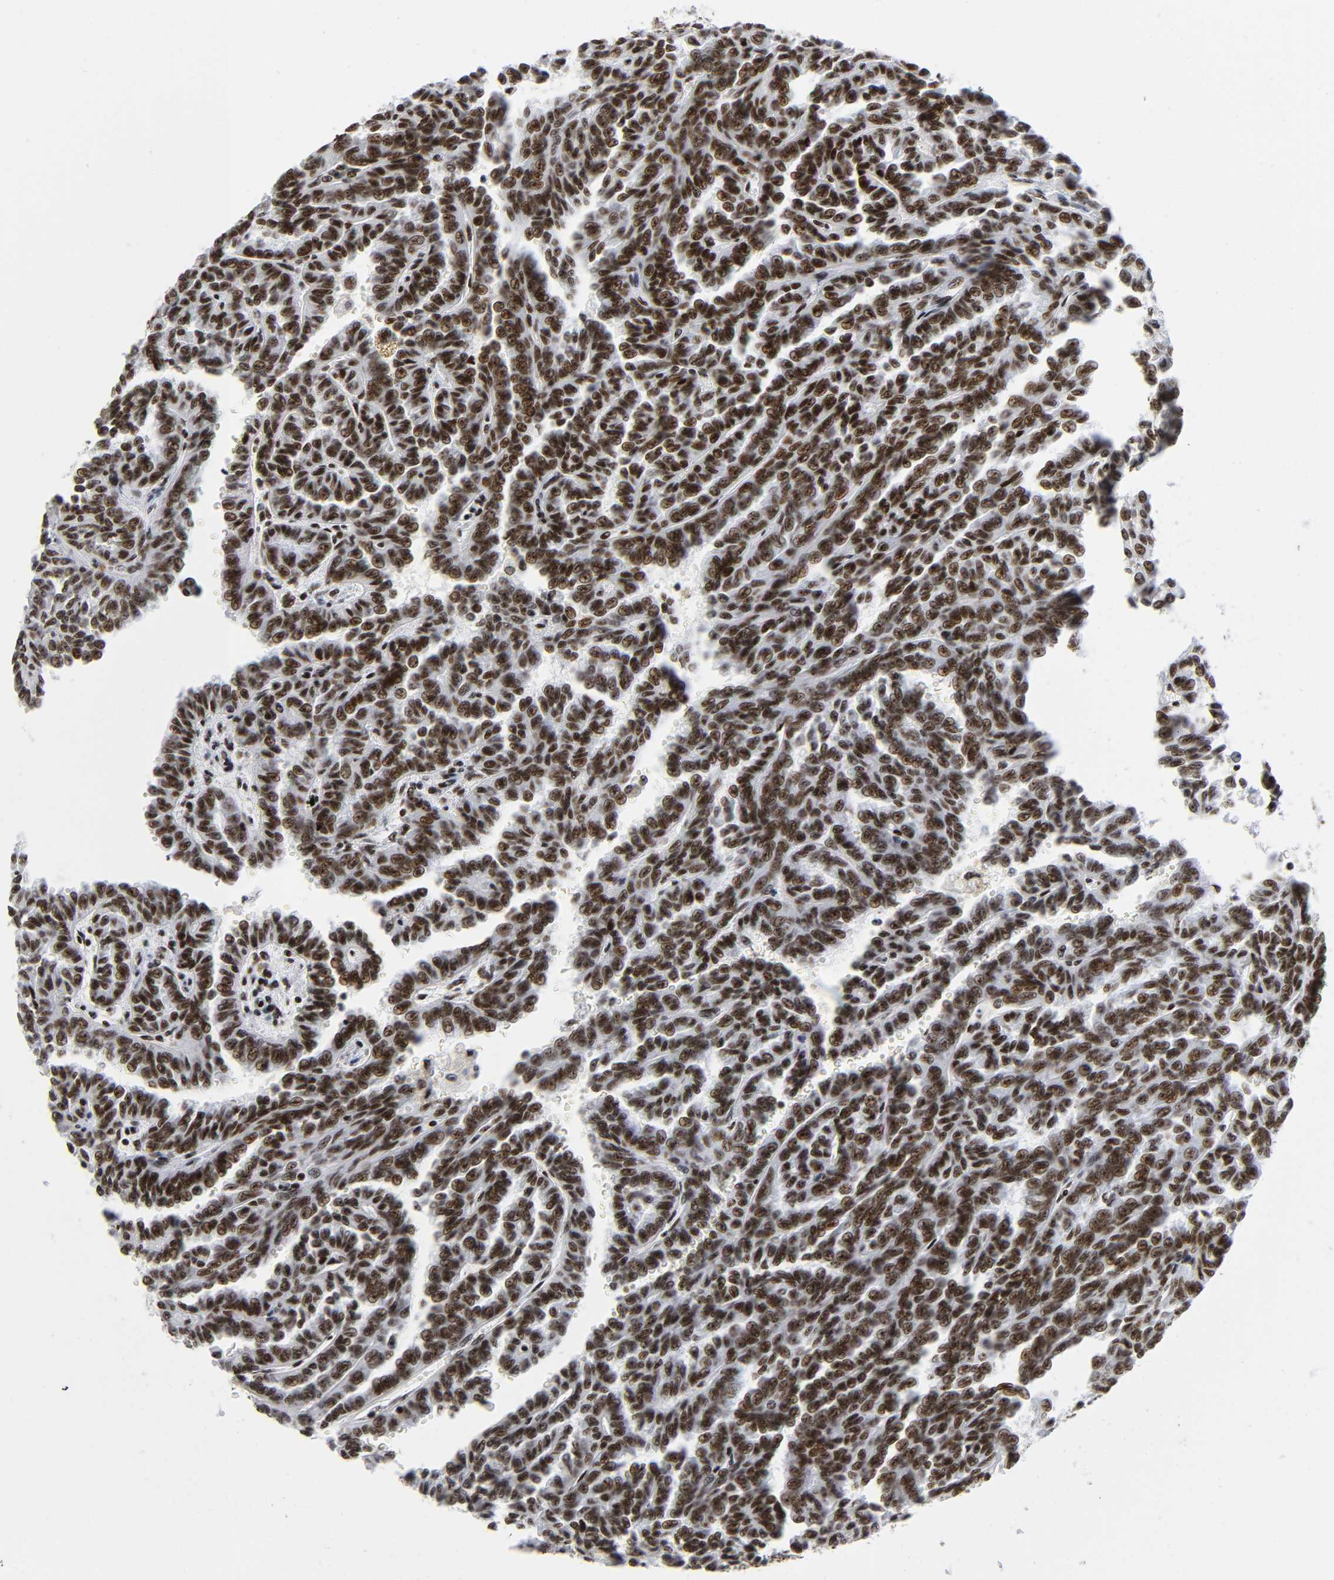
{"staining": {"intensity": "strong", "quantity": ">75%", "location": "nuclear"}, "tissue": "renal cancer", "cell_type": "Tumor cells", "image_type": "cancer", "snomed": [{"axis": "morphology", "description": "Inflammation, NOS"}, {"axis": "morphology", "description": "Adenocarcinoma, NOS"}, {"axis": "topography", "description": "Kidney"}], "caption": "A high amount of strong nuclear expression is seen in approximately >75% of tumor cells in renal cancer (adenocarcinoma) tissue. (brown staining indicates protein expression, while blue staining denotes nuclei).", "gene": "UBTF", "patient": {"sex": "male", "age": 68}}